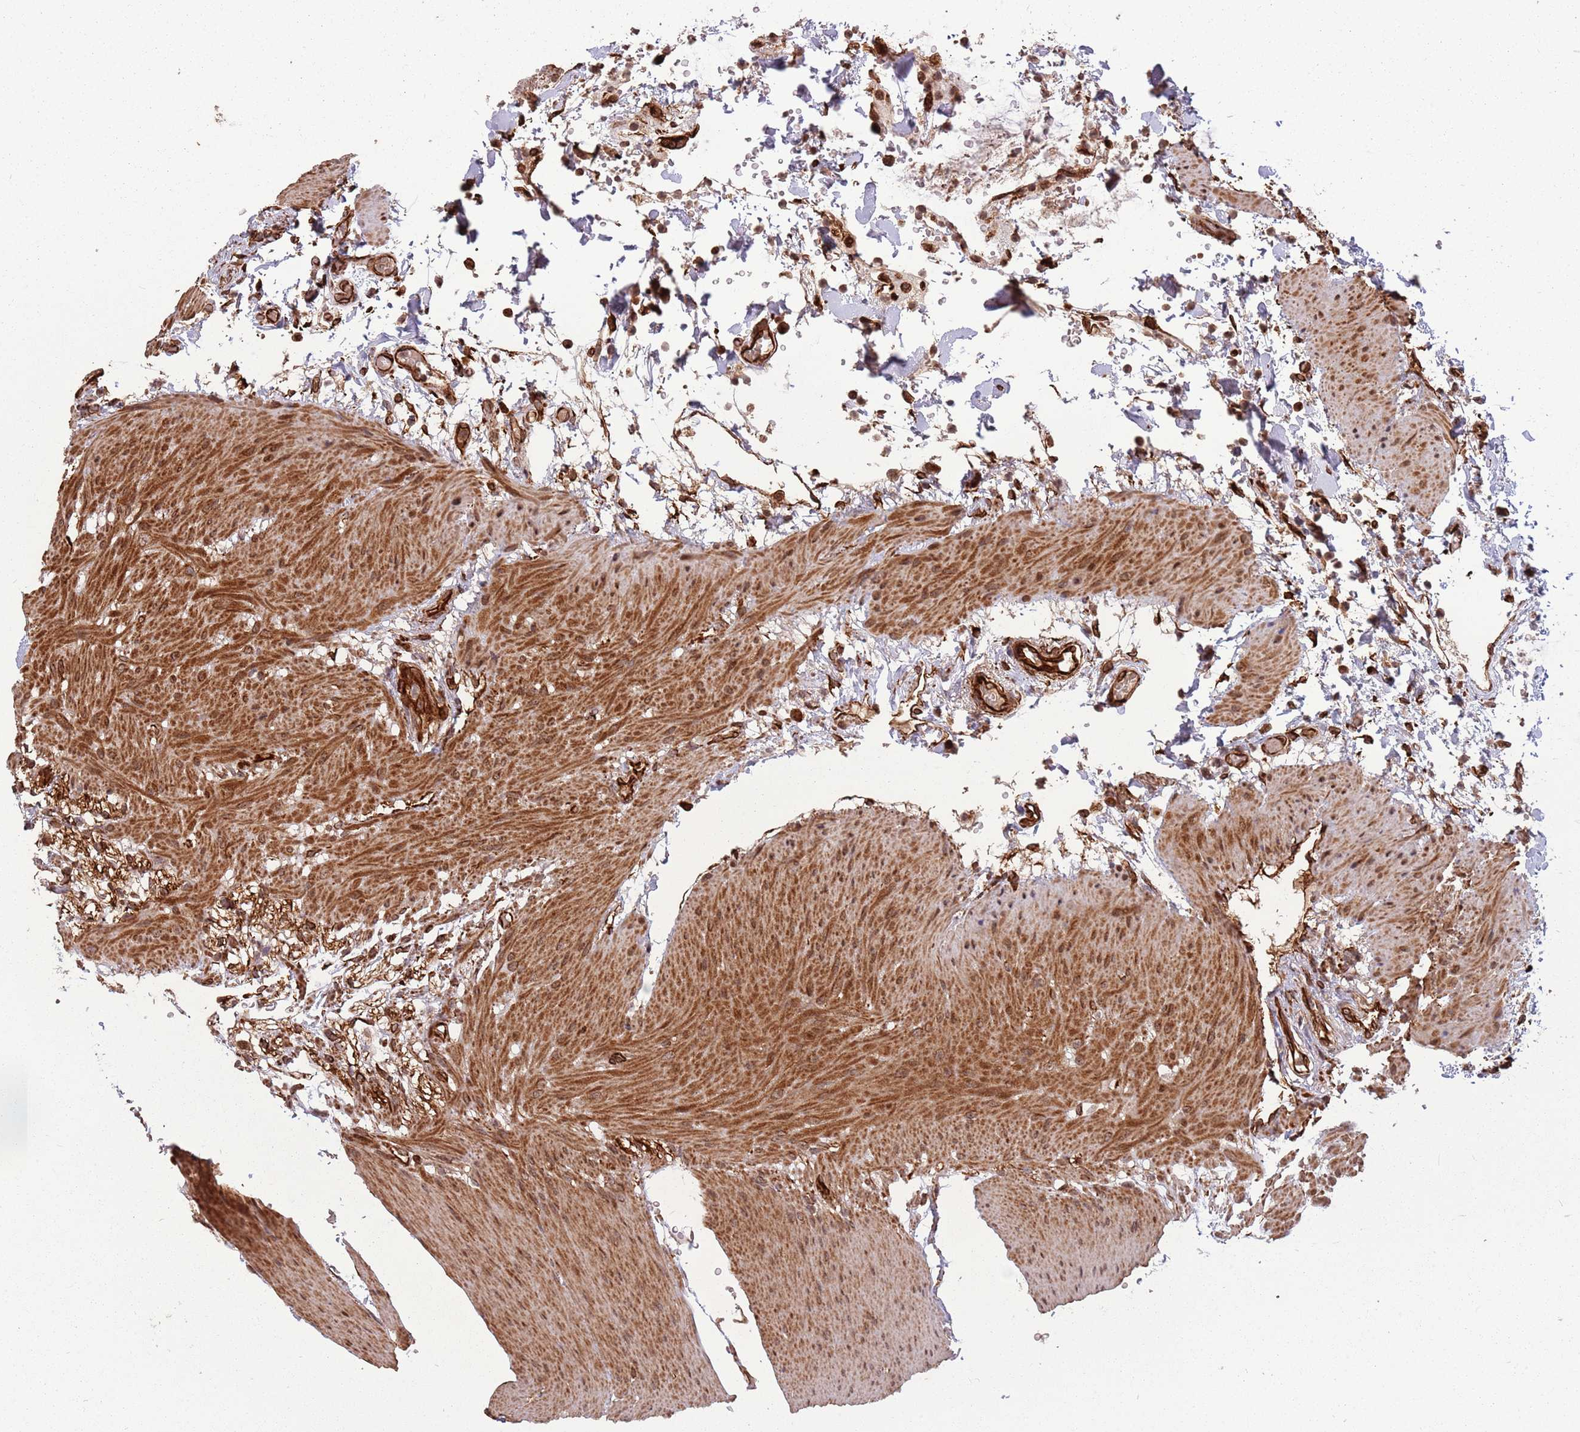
{"staining": {"intensity": "strong", "quantity": ">75%", "location": "cytoplasmic/membranous,nuclear"}, "tissue": "colon", "cell_type": "Endothelial cells", "image_type": "normal", "snomed": [{"axis": "morphology", "description": "Normal tissue, NOS"}, {"axis": "topography", "description": "Colon"}], "caption": "Immunohistochemical staining of benign colon exhibits >75% levels of strong cytoplasmic/membranous,nuclear protein staining in about >75% of endothelial cells. Immunohistochemistry stains the protein in brown and the nuclei are stained blue.", "gene": "ADAMTS3", "patient": {"sex": "male", "age": 75}}